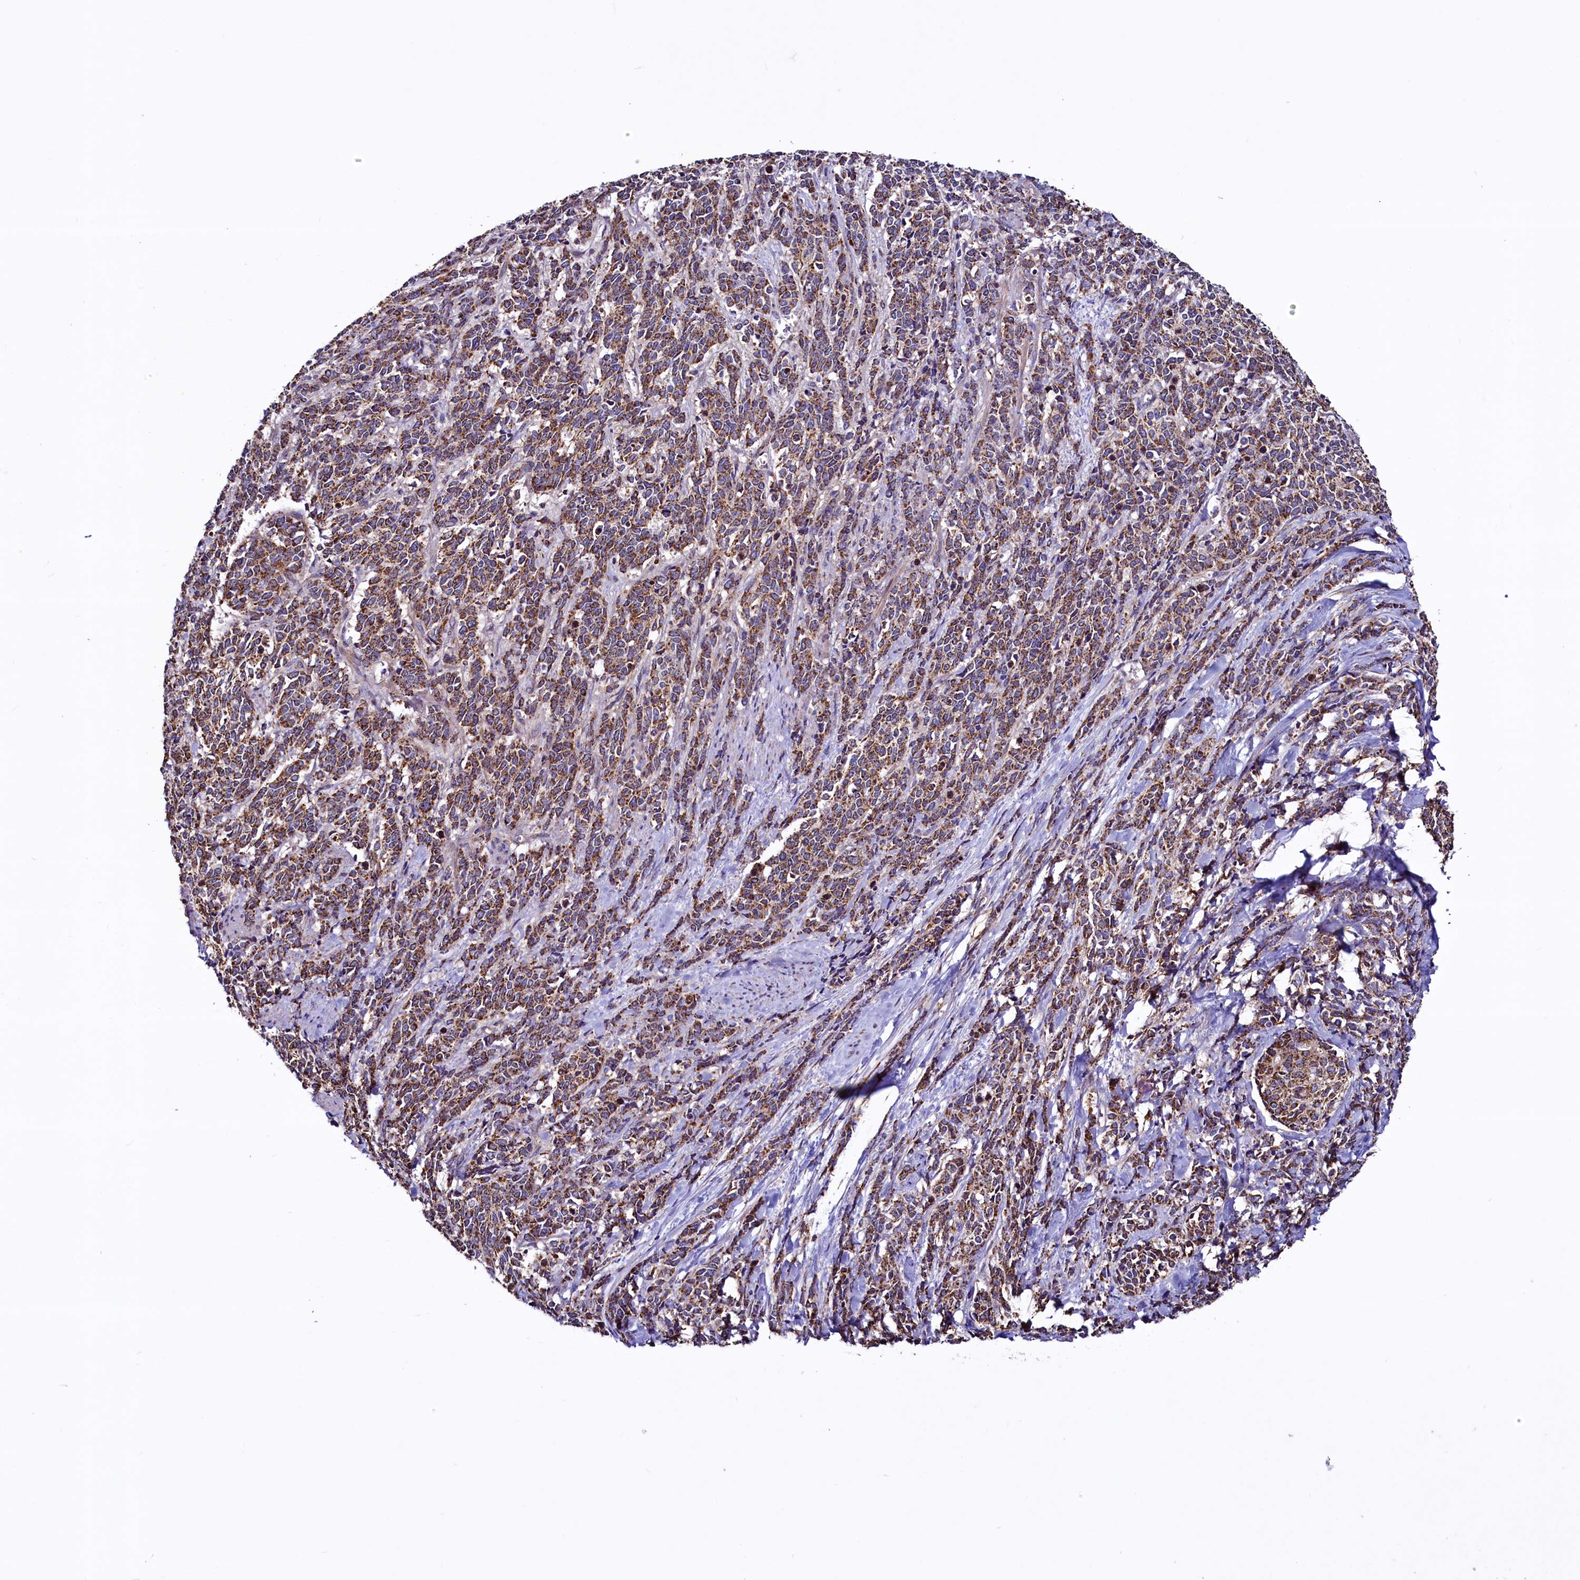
{"staining": {"intensity": "moderate", "quantity": ">75%", "location": "cytoplasmic/membranous"}, "tissue": "cervical cancer", "cell_type": "Tumor cells", "image_type": "cancer", "snomed": [{"axis": "morphology", "description": "Squamous cell carcinoma, NOS"}, {"axis": "topography", "description": "Cervix"}], "caption": "A photomicrograph of human squamous cell carcinoma (cervical) stained for a protein reveals moderate cytoplasmic/membranous brown staining in tumor cells.", "gene": "STARD5", "patient": {"sex": "female", "age": 60}}